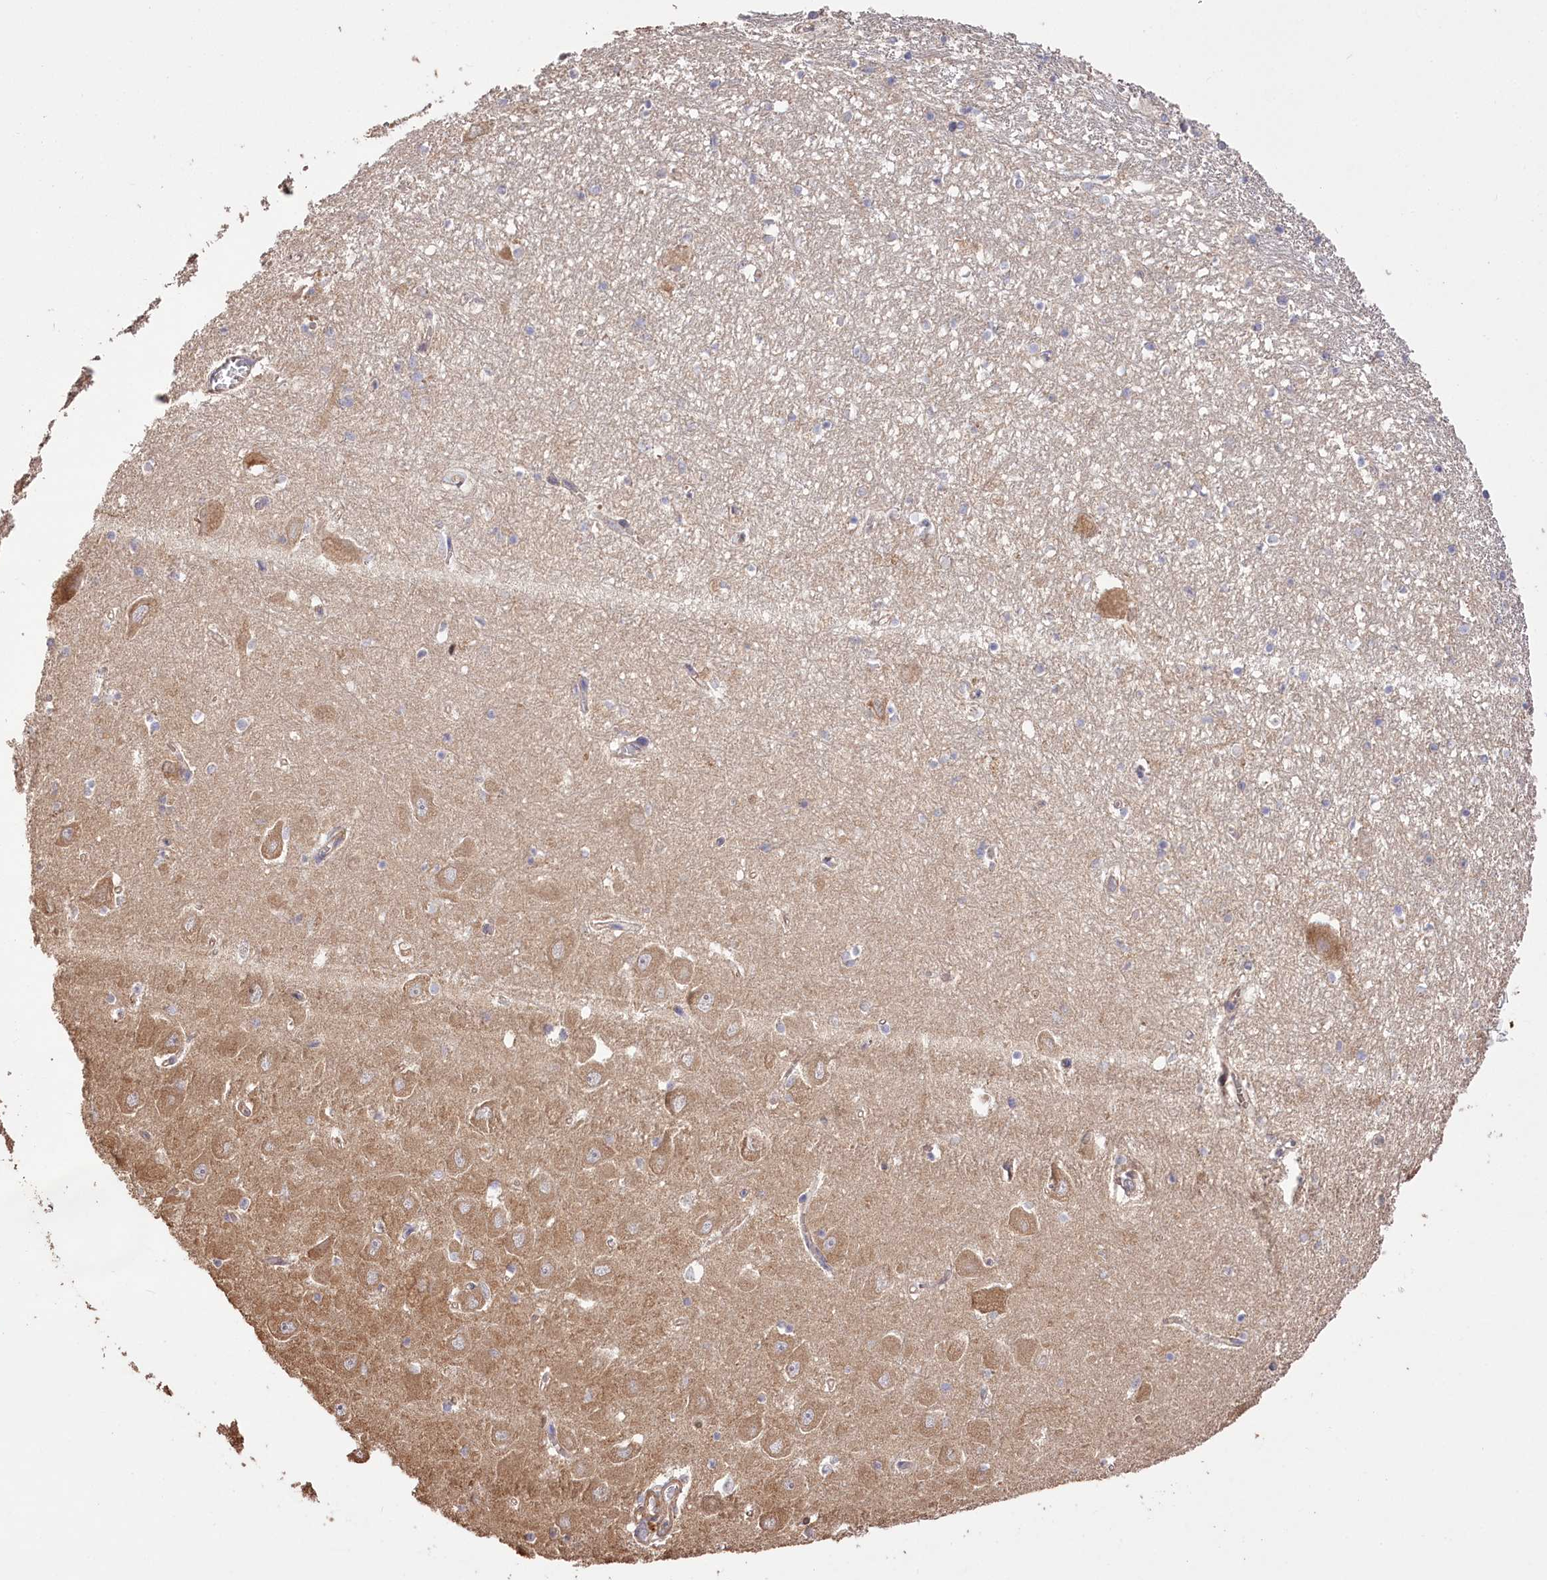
{"staining": {"intensity": "negative", "quantity": "none", "location": "none"}, "tissue": "hippocampus", "cell_type": "Glial cells", "image_type": "normal", "snomed": [{"axis": "morphology", "description": "Normal tissue, NOS"}, {"axis": "topography", "description": "Hippocampus"}], "caption": "High power microscopy photomicrograph of an IHC micrograph of unremarkable hippocampus, revealing no significant expression in glial cells.", "gene": "PRSS53", "patient": {"sex": "male", "age": 70}}